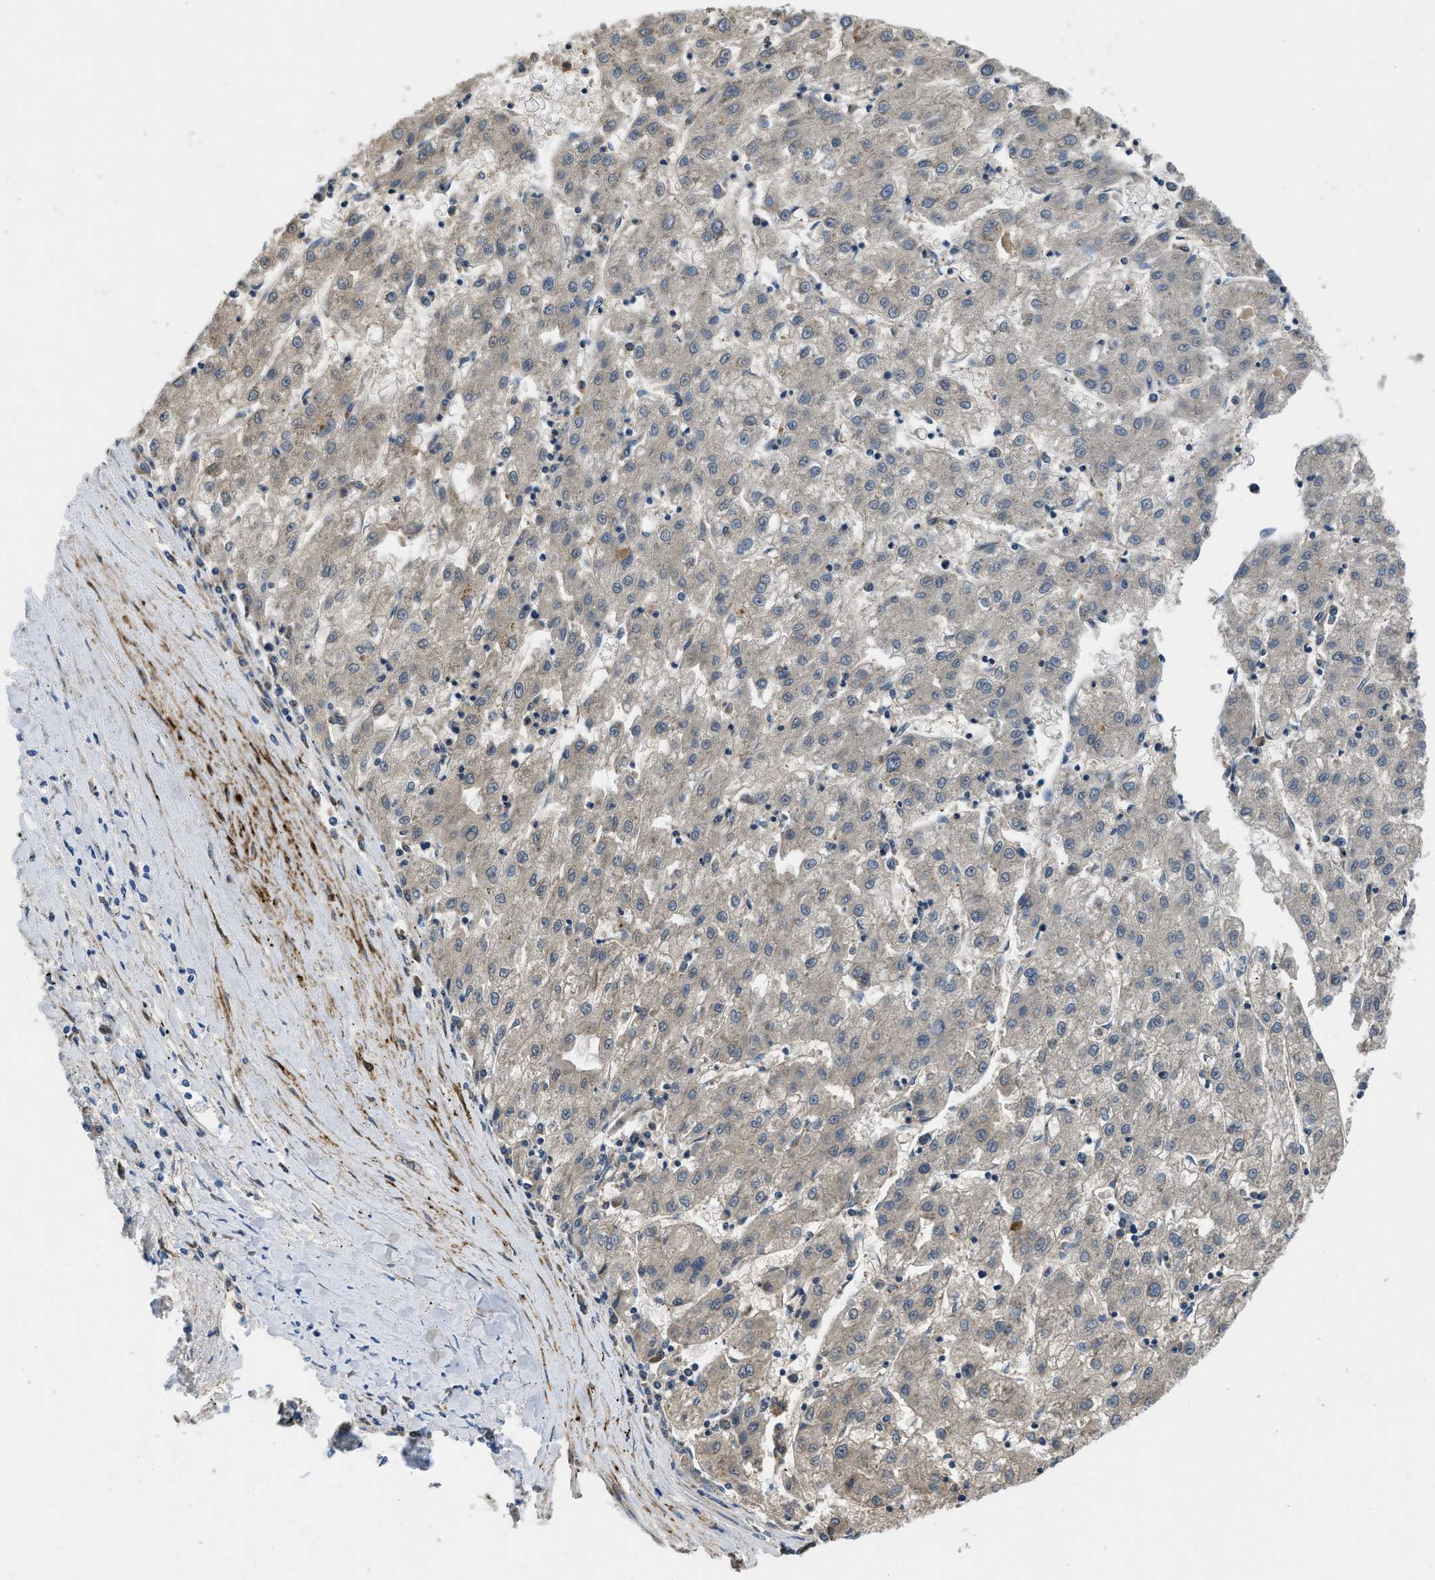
{"staining": {"intensity": "weak", "quantity": "<25%", "location": "cytoplasmic/membranous"}, "tissue": "liver cancer", "cell_type": "Tumor cells", "image_type": "cancer", "snomed": [{"axis": "morphology", "description": "Carcinoma, Hepatocellular, NOS"}, {"axis": "topography", "description": "Liver"}], "caption": "This photomicrograph is of liver cancer (hepatocellular carcinoma) stained with immunohistochemistry (IHC) to label a protein in brown with the nuclei are counter-stained blue. There is no staining in tumor cells.", "gene": "SPEG", "patient": {"sex": "male", "age": 72}}